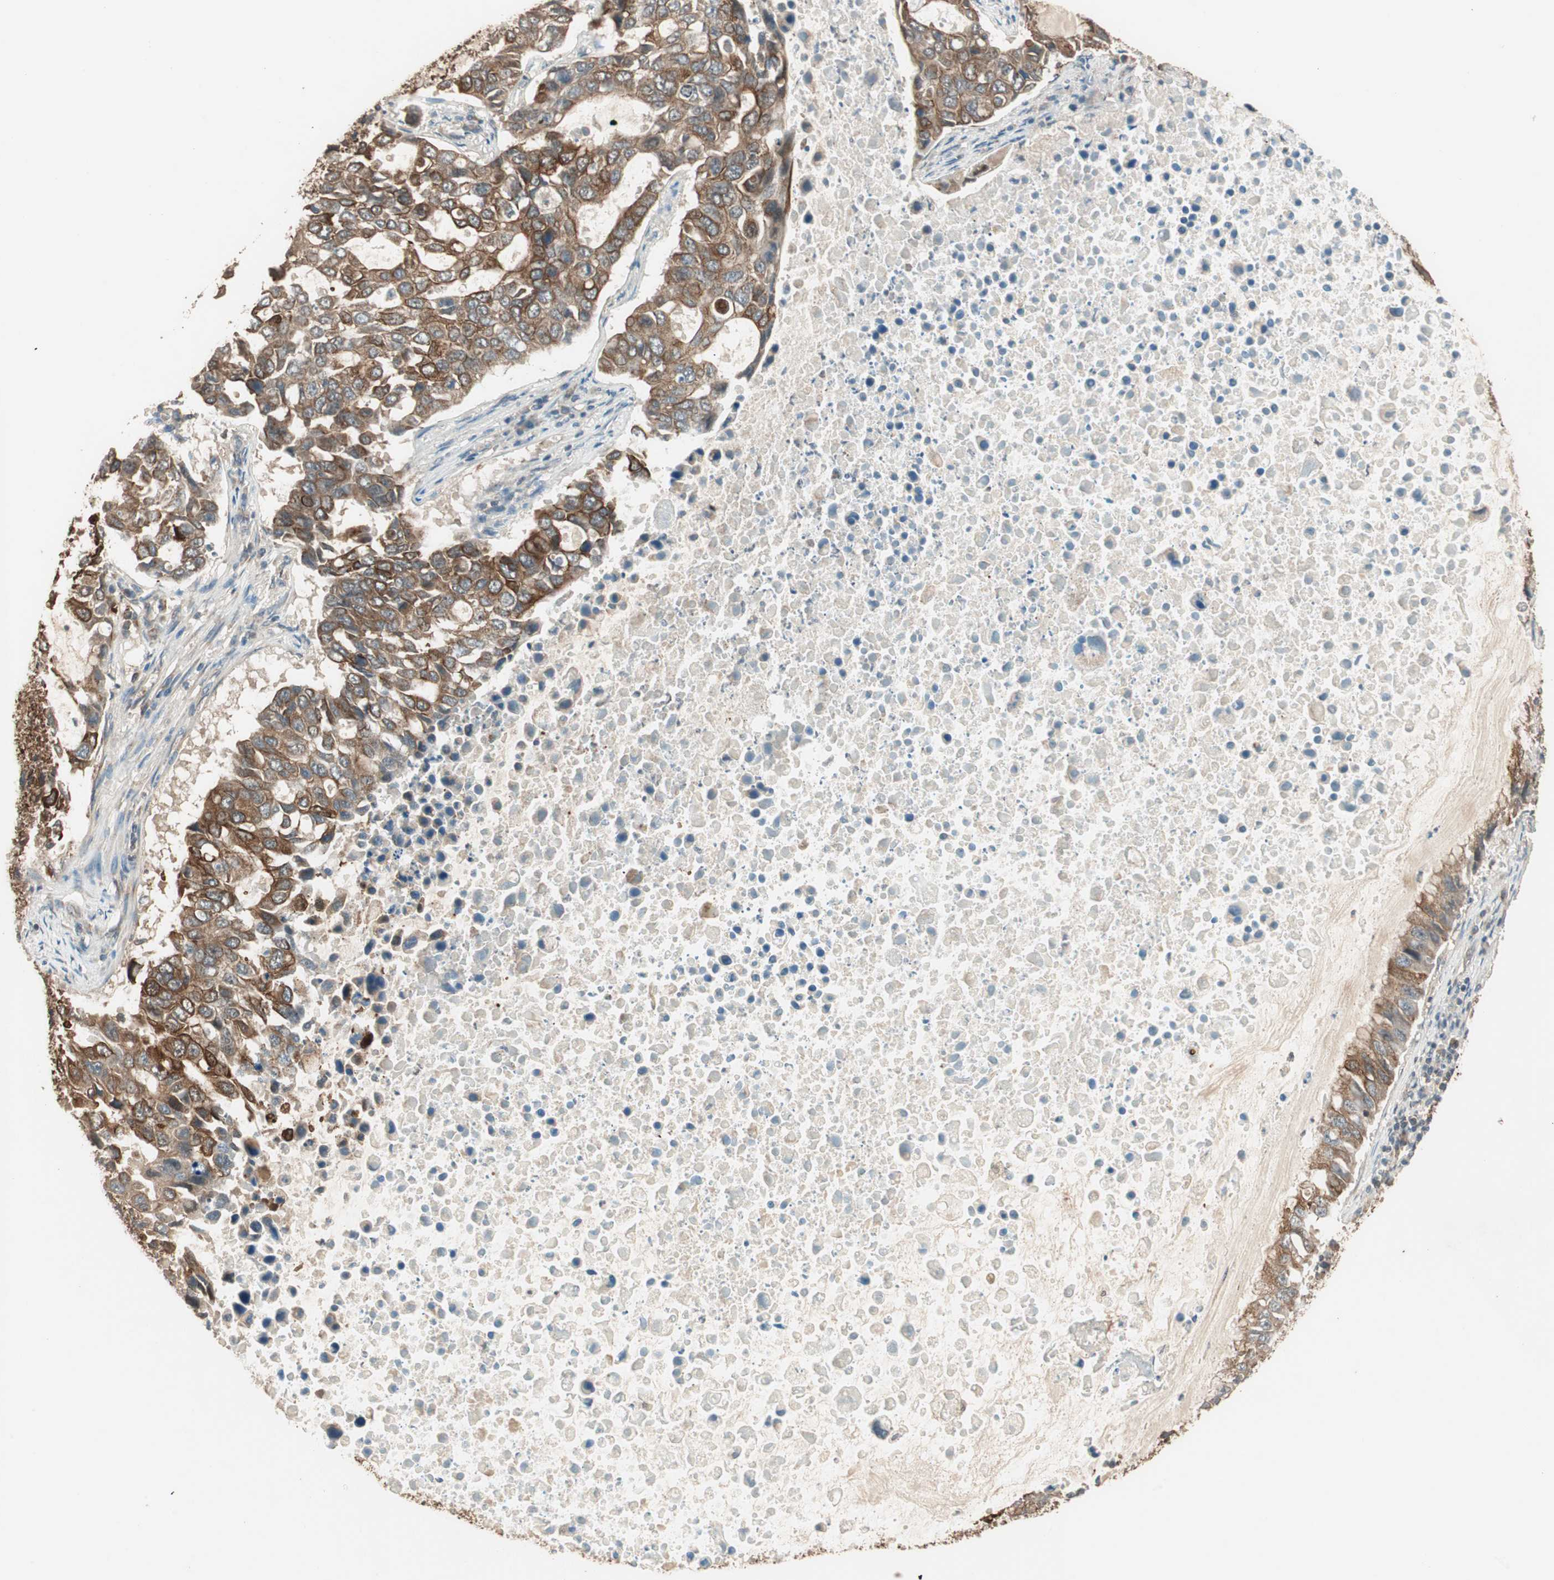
{"staining": {"intensity": "strong", "quantity": ">75%", "location": "cytoplasmic/membranous"}, "tissue": "lung cancer", "cell_type": "Tumor cells", "image_type": "cancer", "snomed": [{"axis": "morphology", "description": "Adenocarcinoma, NOS"}, {"axis": "topography", "description": "Lung"}], "caption": "Human lung cancer stained with a brown dye shows strong cytoplasmic/membranous positive expression in approximately >75% of tumor cells.", "gene": "TRIM21", "patient": {"sex": "male", "age": 64}}